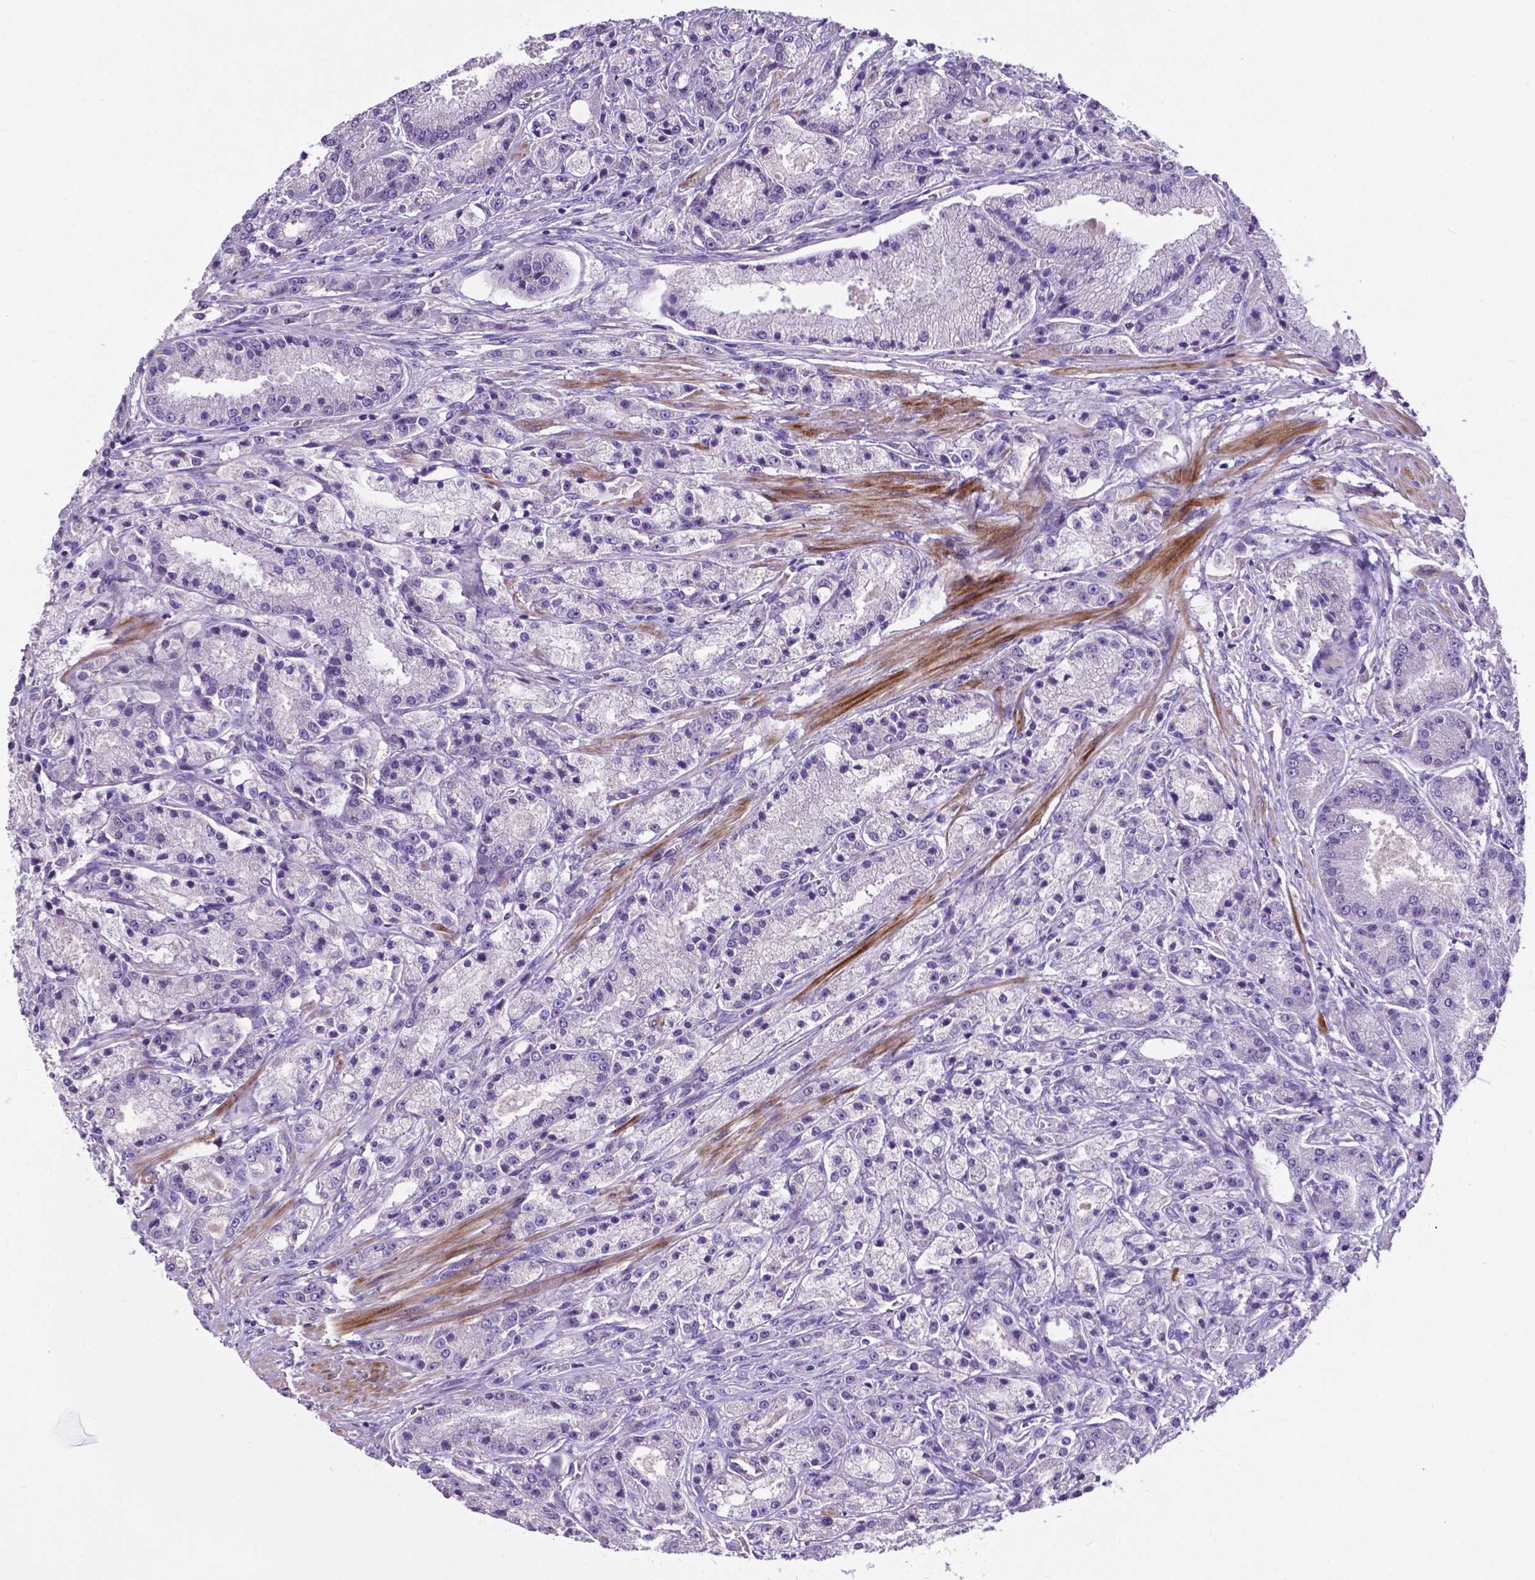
{"staining": {"intensity": "negative", "quantity": "none", "location": "none"}, "tissue": "prostate cancer", "cell_type": "Tumor cells", "image_type": "cancer", "snomed": [{"axis": "morphology", "description": "Adenocarcinoma, High grade"}, {"axis": "topography", "description": "Prostate"}], "caption": "Tumor cells are negative for brown protein staining in prostate cancer (adenocarcinoma (high-grade)).", "gene": "PFKFB4", "patient": {"sex": "male", "age": 67}}